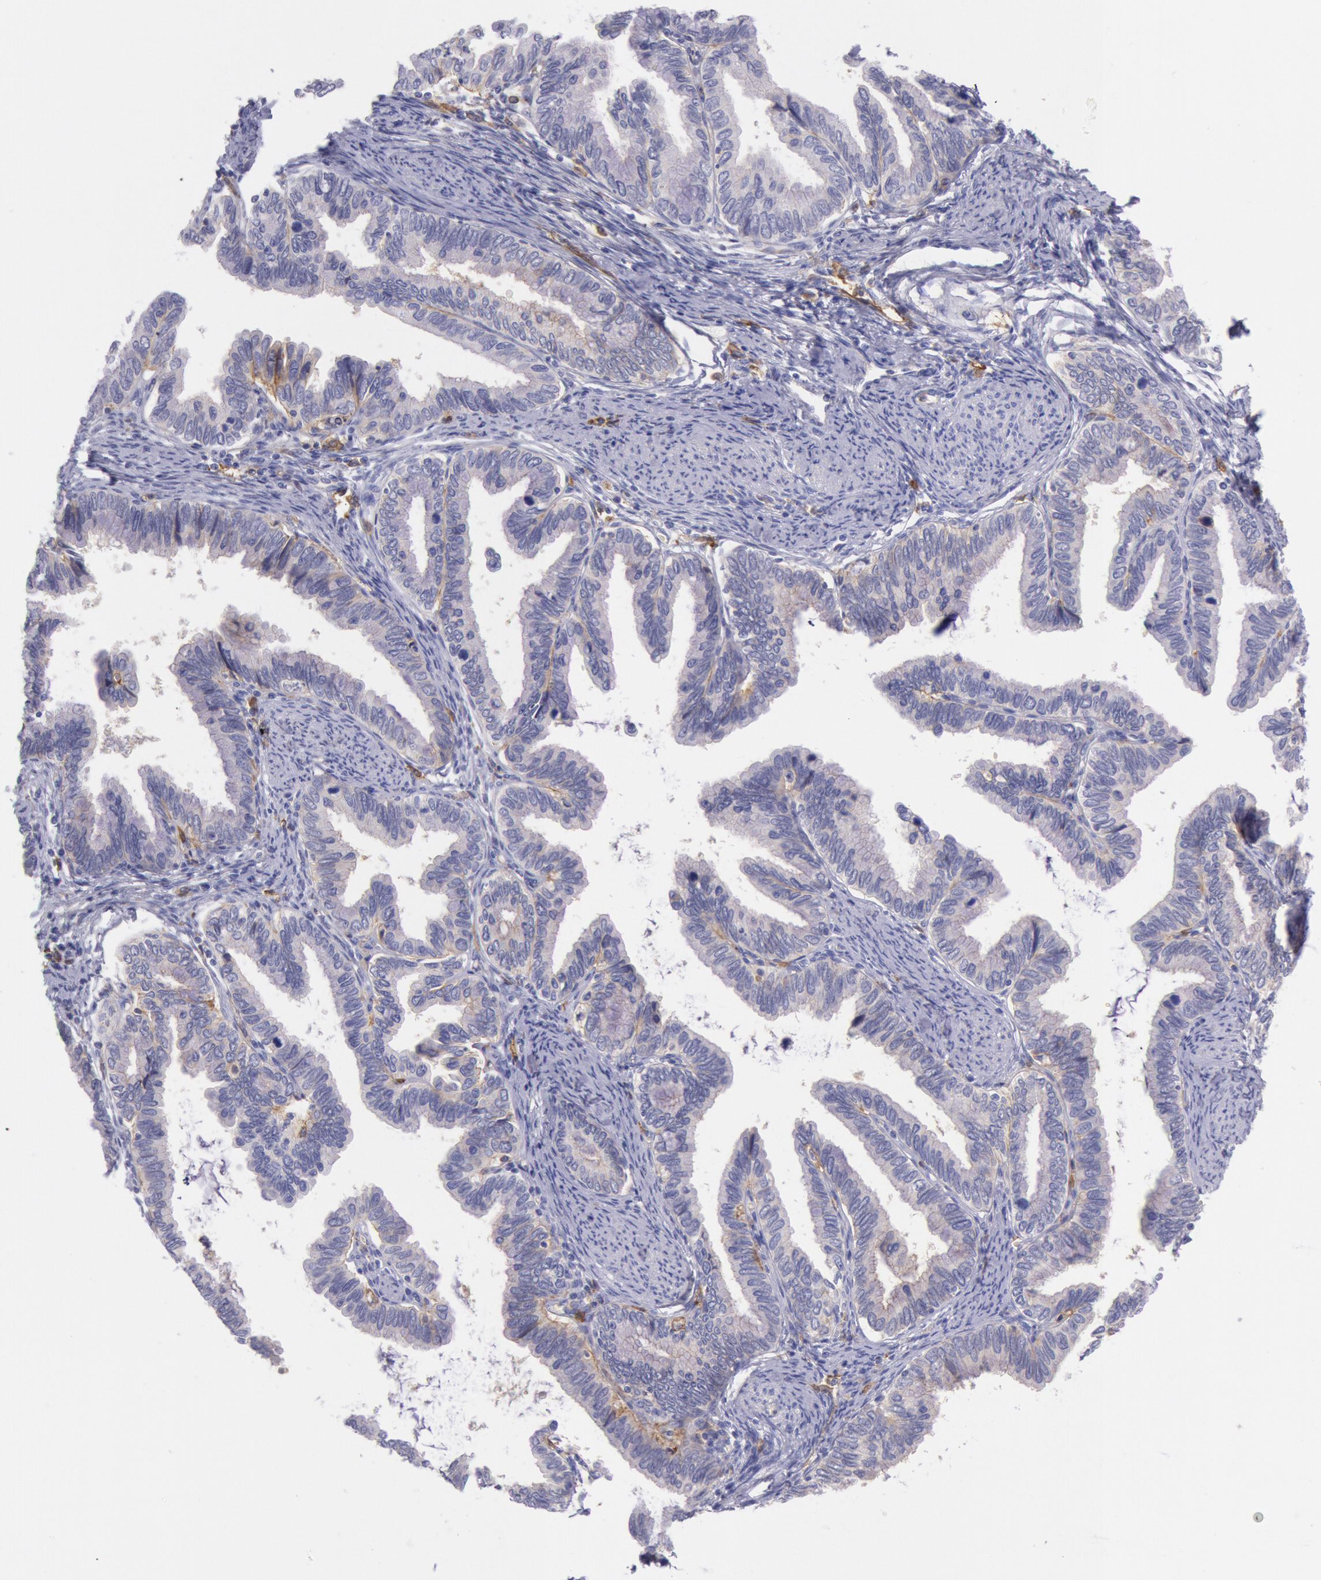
{"staining": {"intensity": "negative", "quantity": "none", "location": "none"}, "tissue": "cervical cancer", "cell_type": "Tumor cells", "image_type": "cancer", "snomed": [{"axis": "morphology", "description": "Adenocarcinoma, NOS"}, {"axis": "topography", "description": "Cervix"}], "caption": "Protein analysis of adenocarcinoma (cervical) reveals no significant positivity in tumor cells.", "gene": "LYN", "patient": {"sex": "female", "age": 49}}